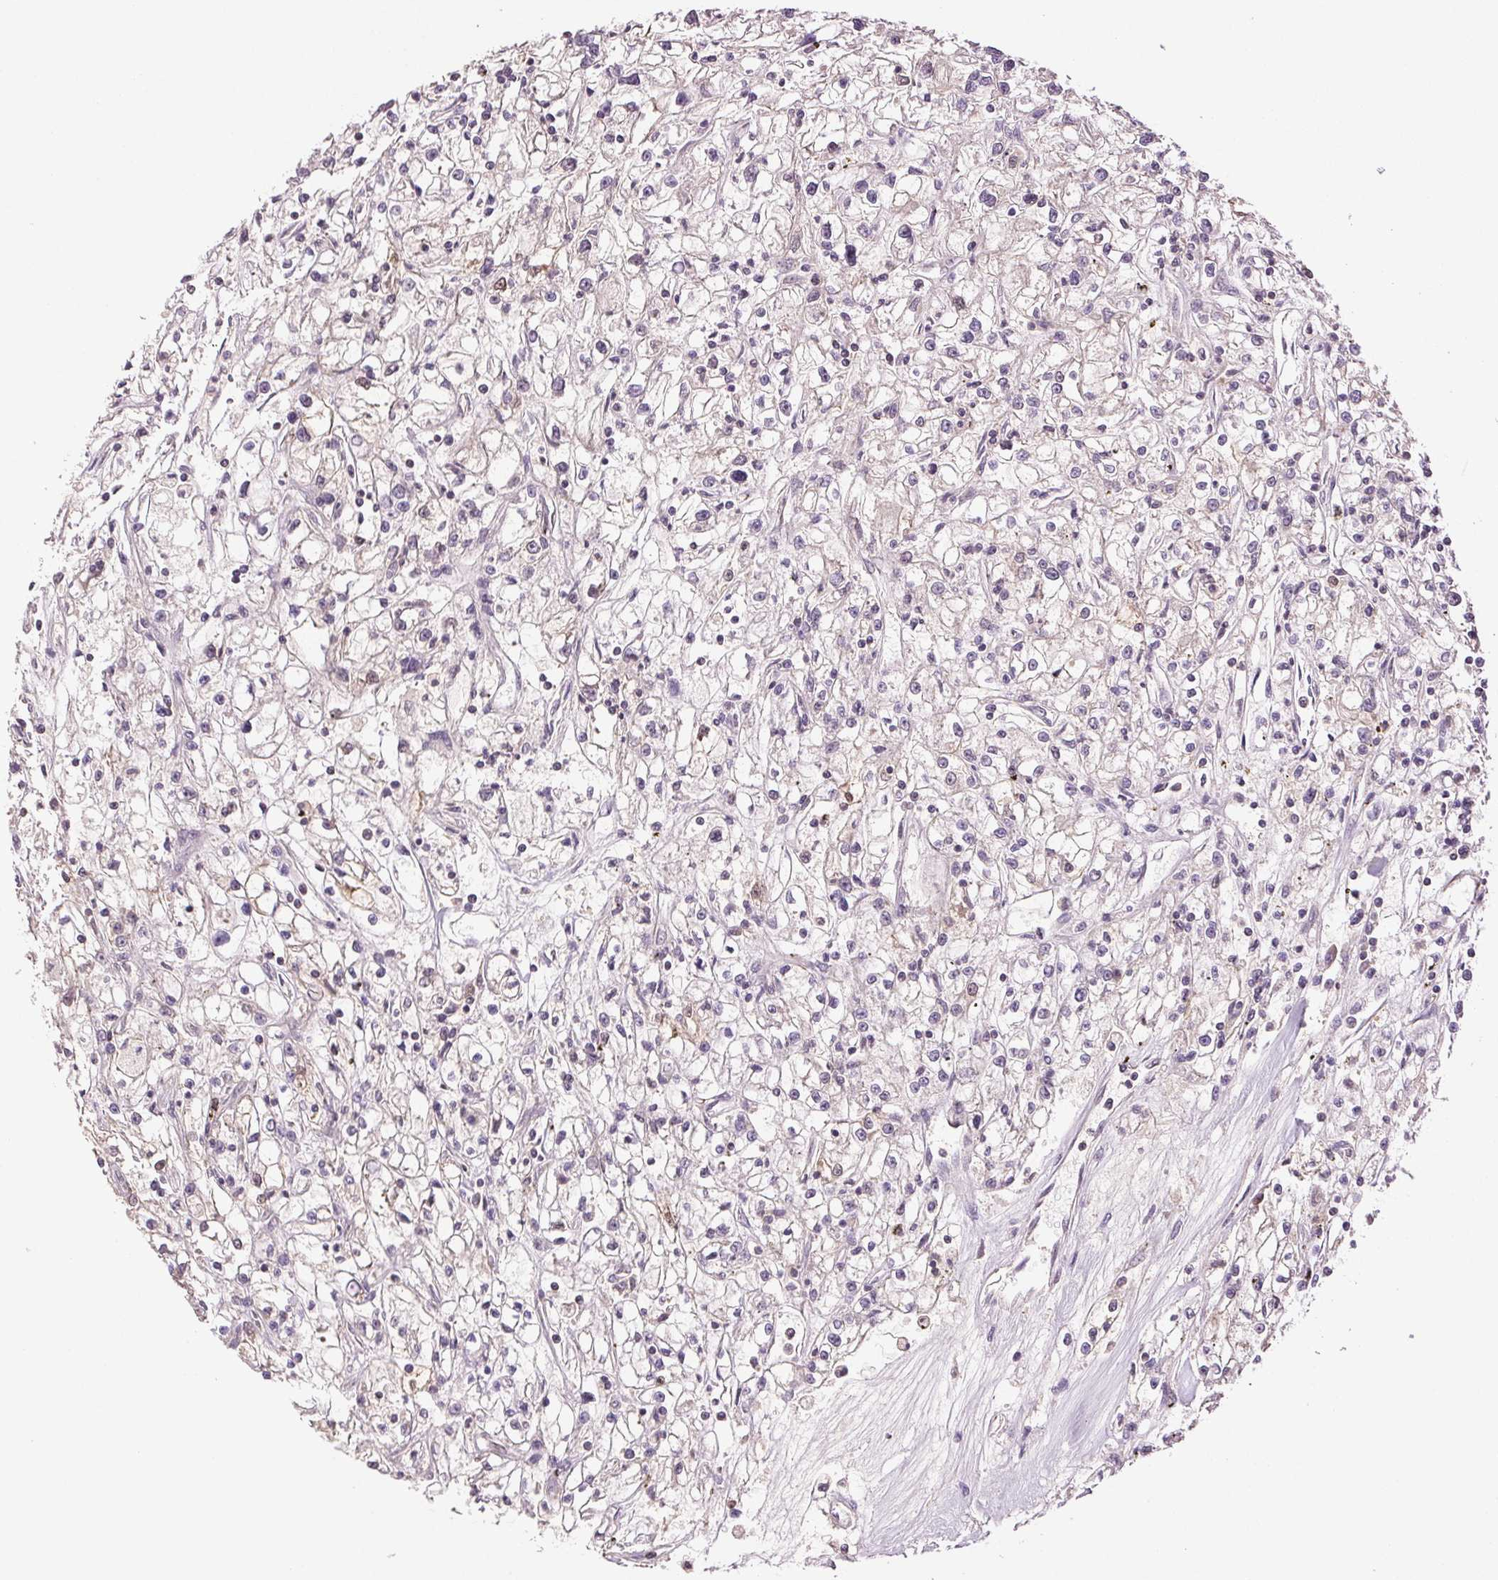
{"staining": {"intensity": "negative", "quantity": "none", "location": "none"}, "tissue": "renal cancer", "cell_type": "Tumor cells", "image_type": "cancer", "snomed": [{"axis": "morphology", "description": "Adenocarcinoma, NOS"}, {"axis": "topography", "description": "Kidney"}], "caption": "Tumor cells show no significant staining in renal cancer (adenocarcinoma).", "gene": "TMEM253", "patient": {"sex": "female", "age": 59}}